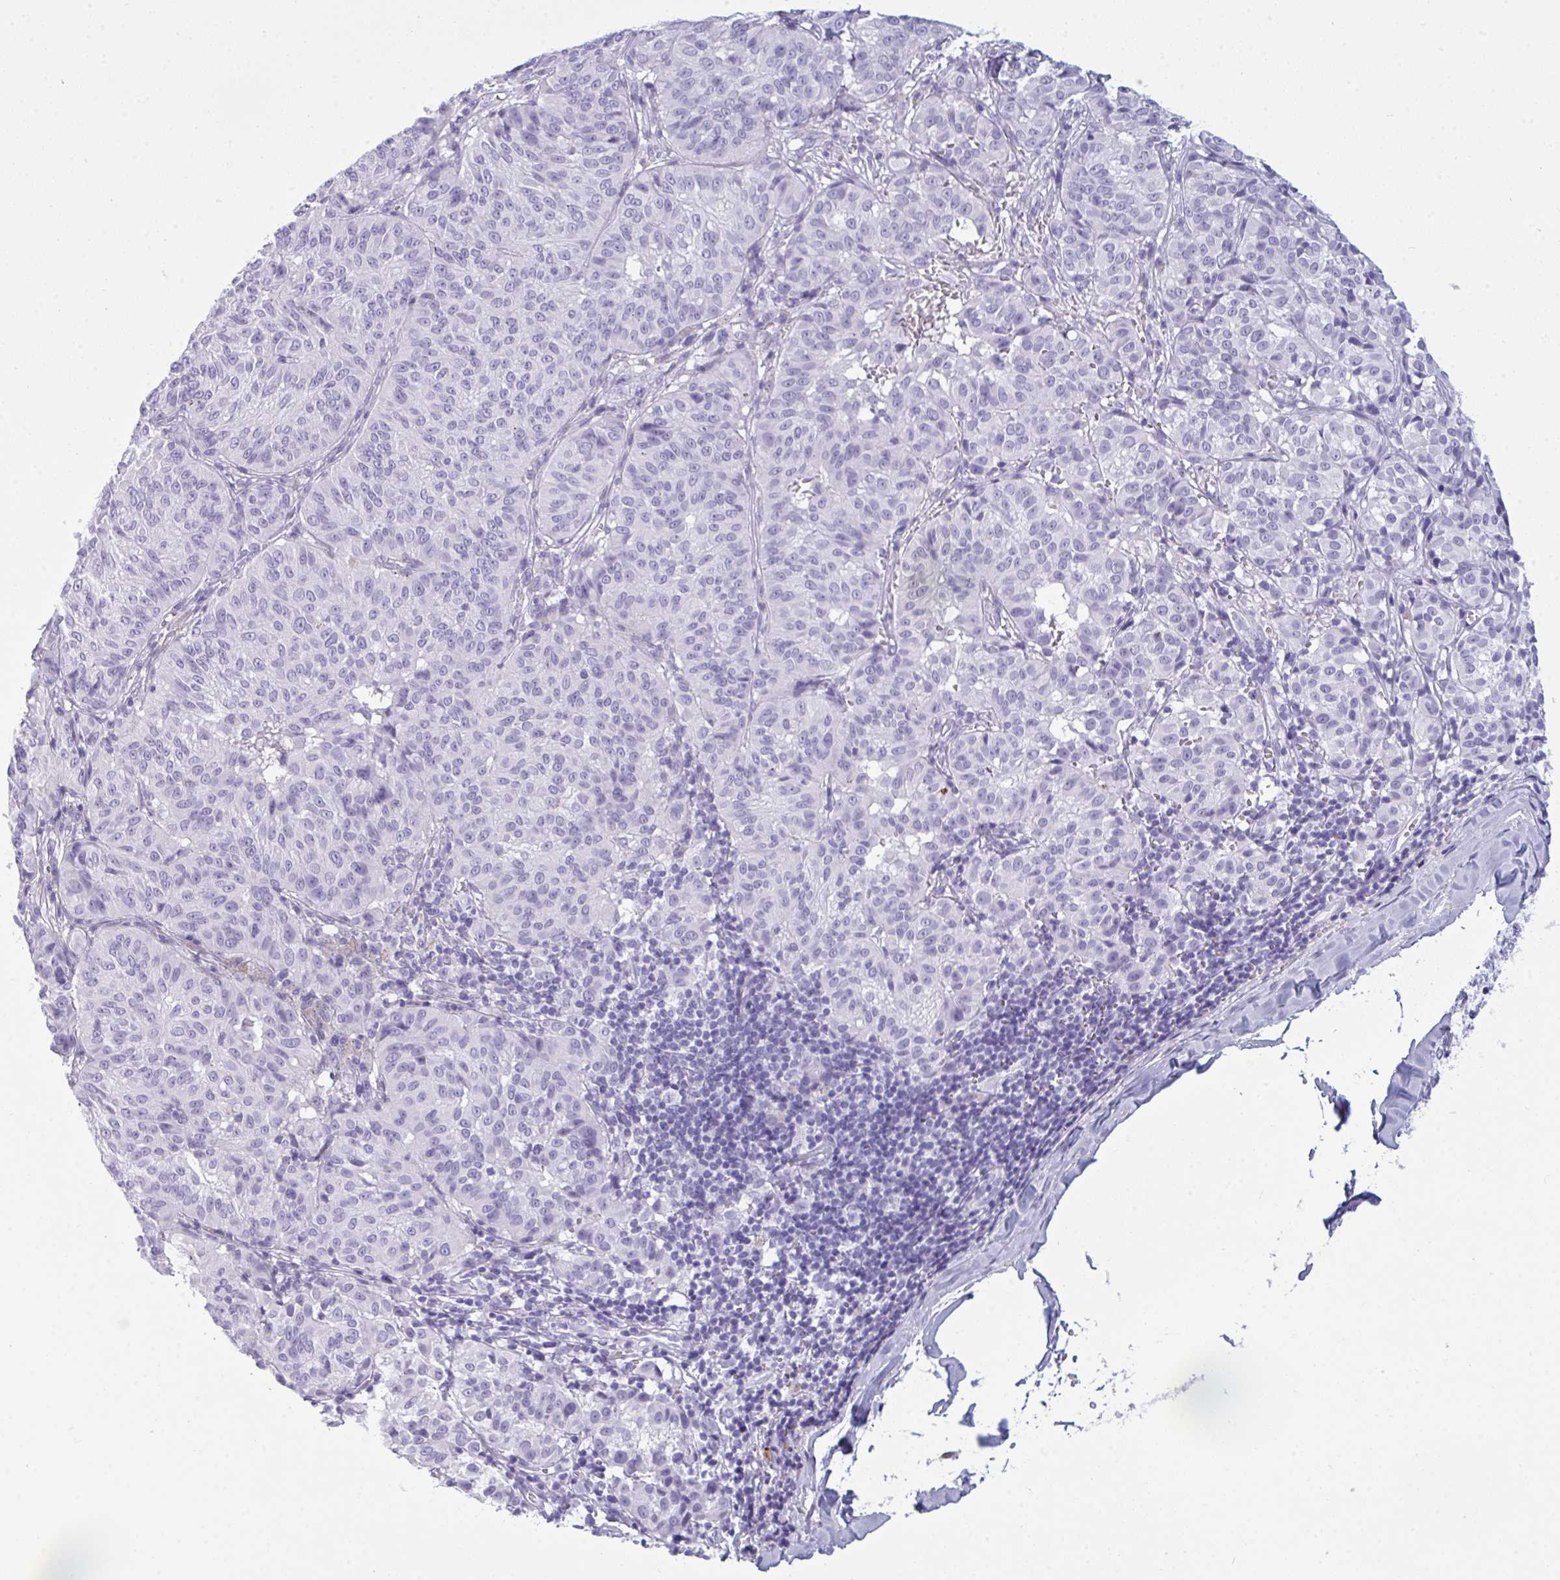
{"staining": {"intensity": "negative", "quantity": "none", "location": "none"}, "tissue": "melanoma", "cell_type": "Tumor cells", "image_type": "cancer", "snomed": [{"axis": "morphology", "description": "Malignant melanoma, NOS"}, {"axis": "topography", "description": "Skin"}], "caption": "DAB immunohistochemical staining of malignant melanoma reveals no significant expression in tumor cells. Brightfield microscopy of immunohistochemistry stained with DAB (3,3'-diaminobenzidine) (brown) and hematoxylin (blue), captured at high magnification.", "gene": "ARHGAP42", "patient": {"sex": "female", "age": 72}}